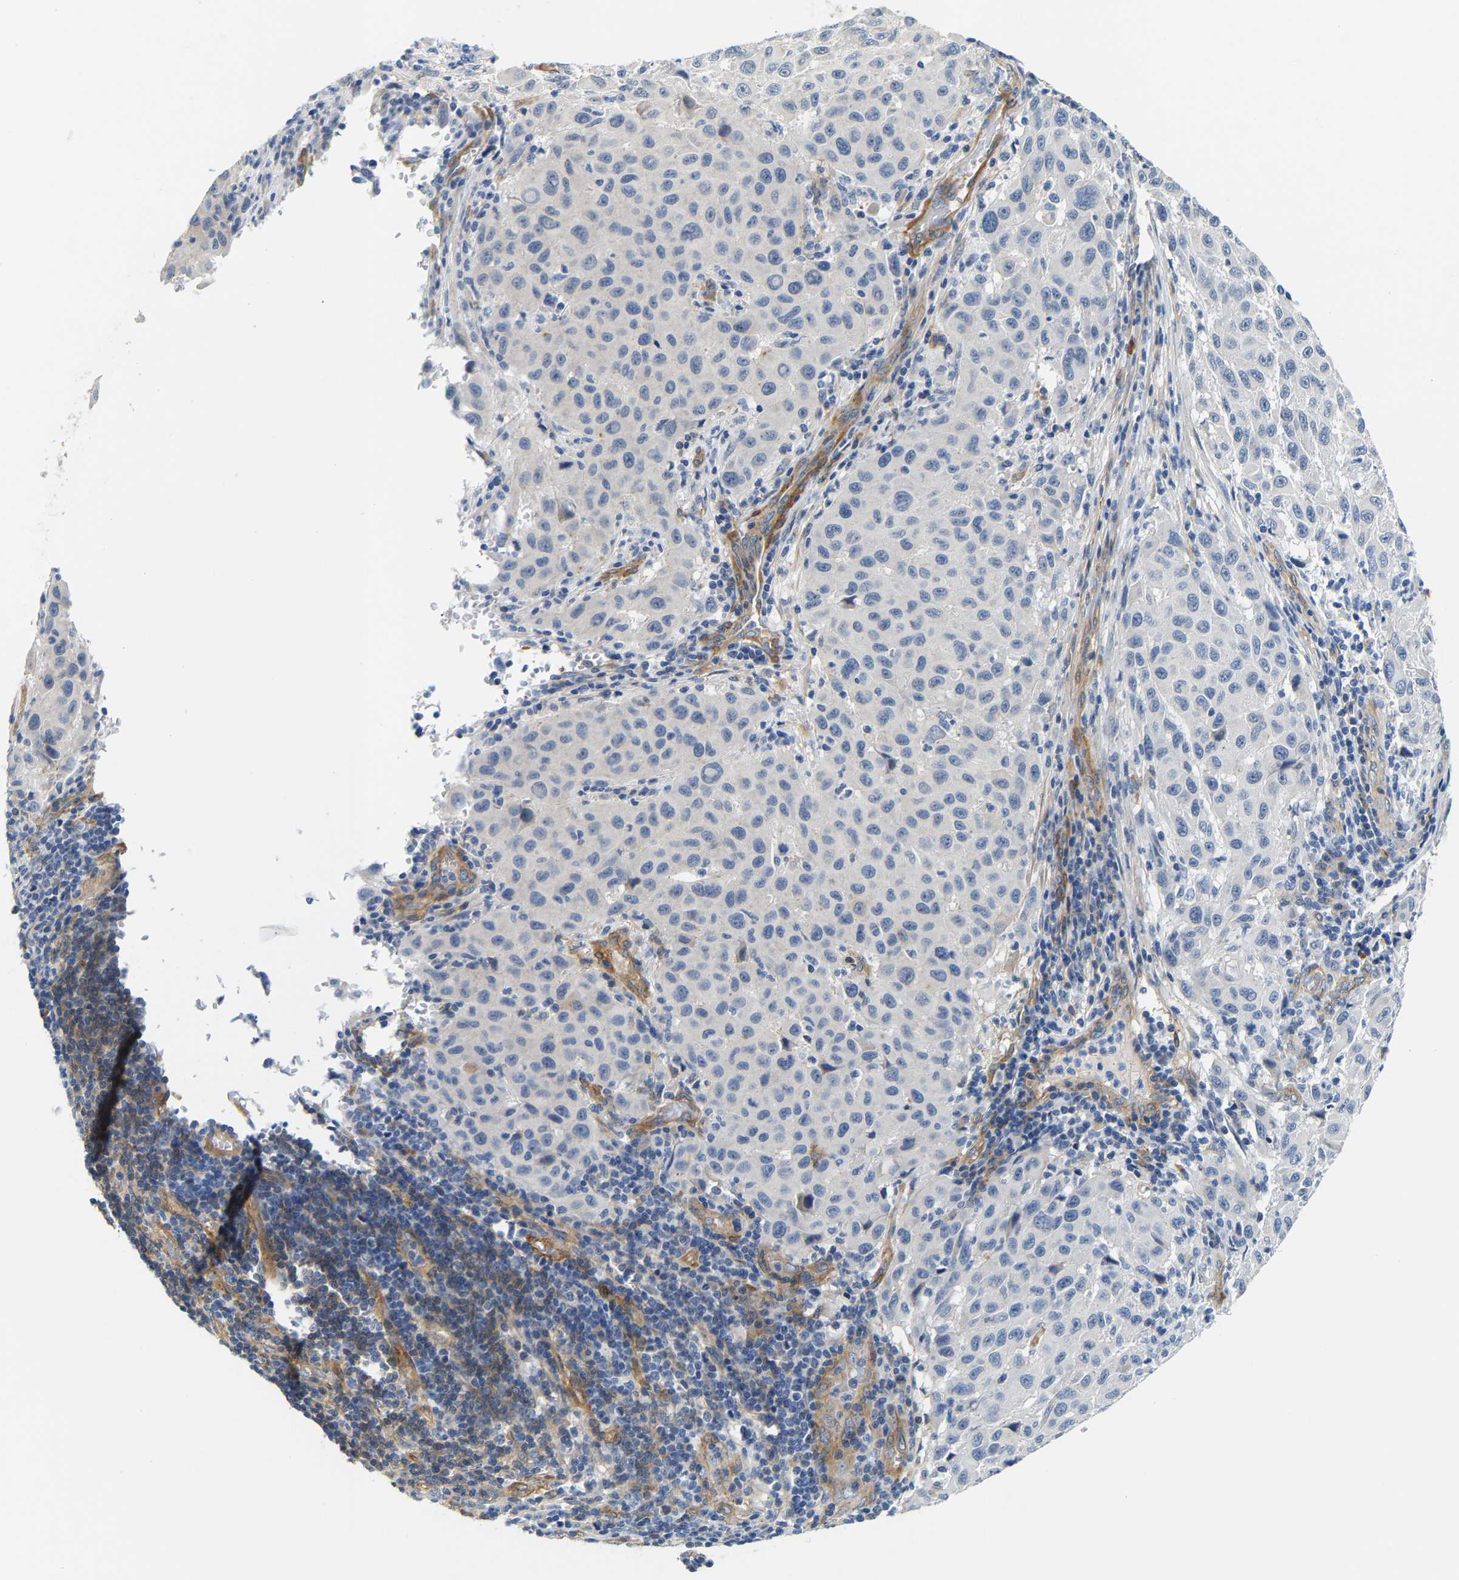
{"staining": {"intensity": "negative", "quantity": "none", "location": "none"}, "tissue": "melanoma", "cell_type": "Tumor cells", "image_type": "cancer", "snomed": [{"axis": "morphology", "description": "Malignant melanoma, Metastatic site"}, {"axis": "topography", "description": "Lymph node"}], "caption": "The immunohistochemistry (IHC) histopathology image has no significant positivity in tumor cells of malignant melanoma (metastatic site) tissue.", "gene": "PAWR", "patient": {"sex": "male", "age": 61}}